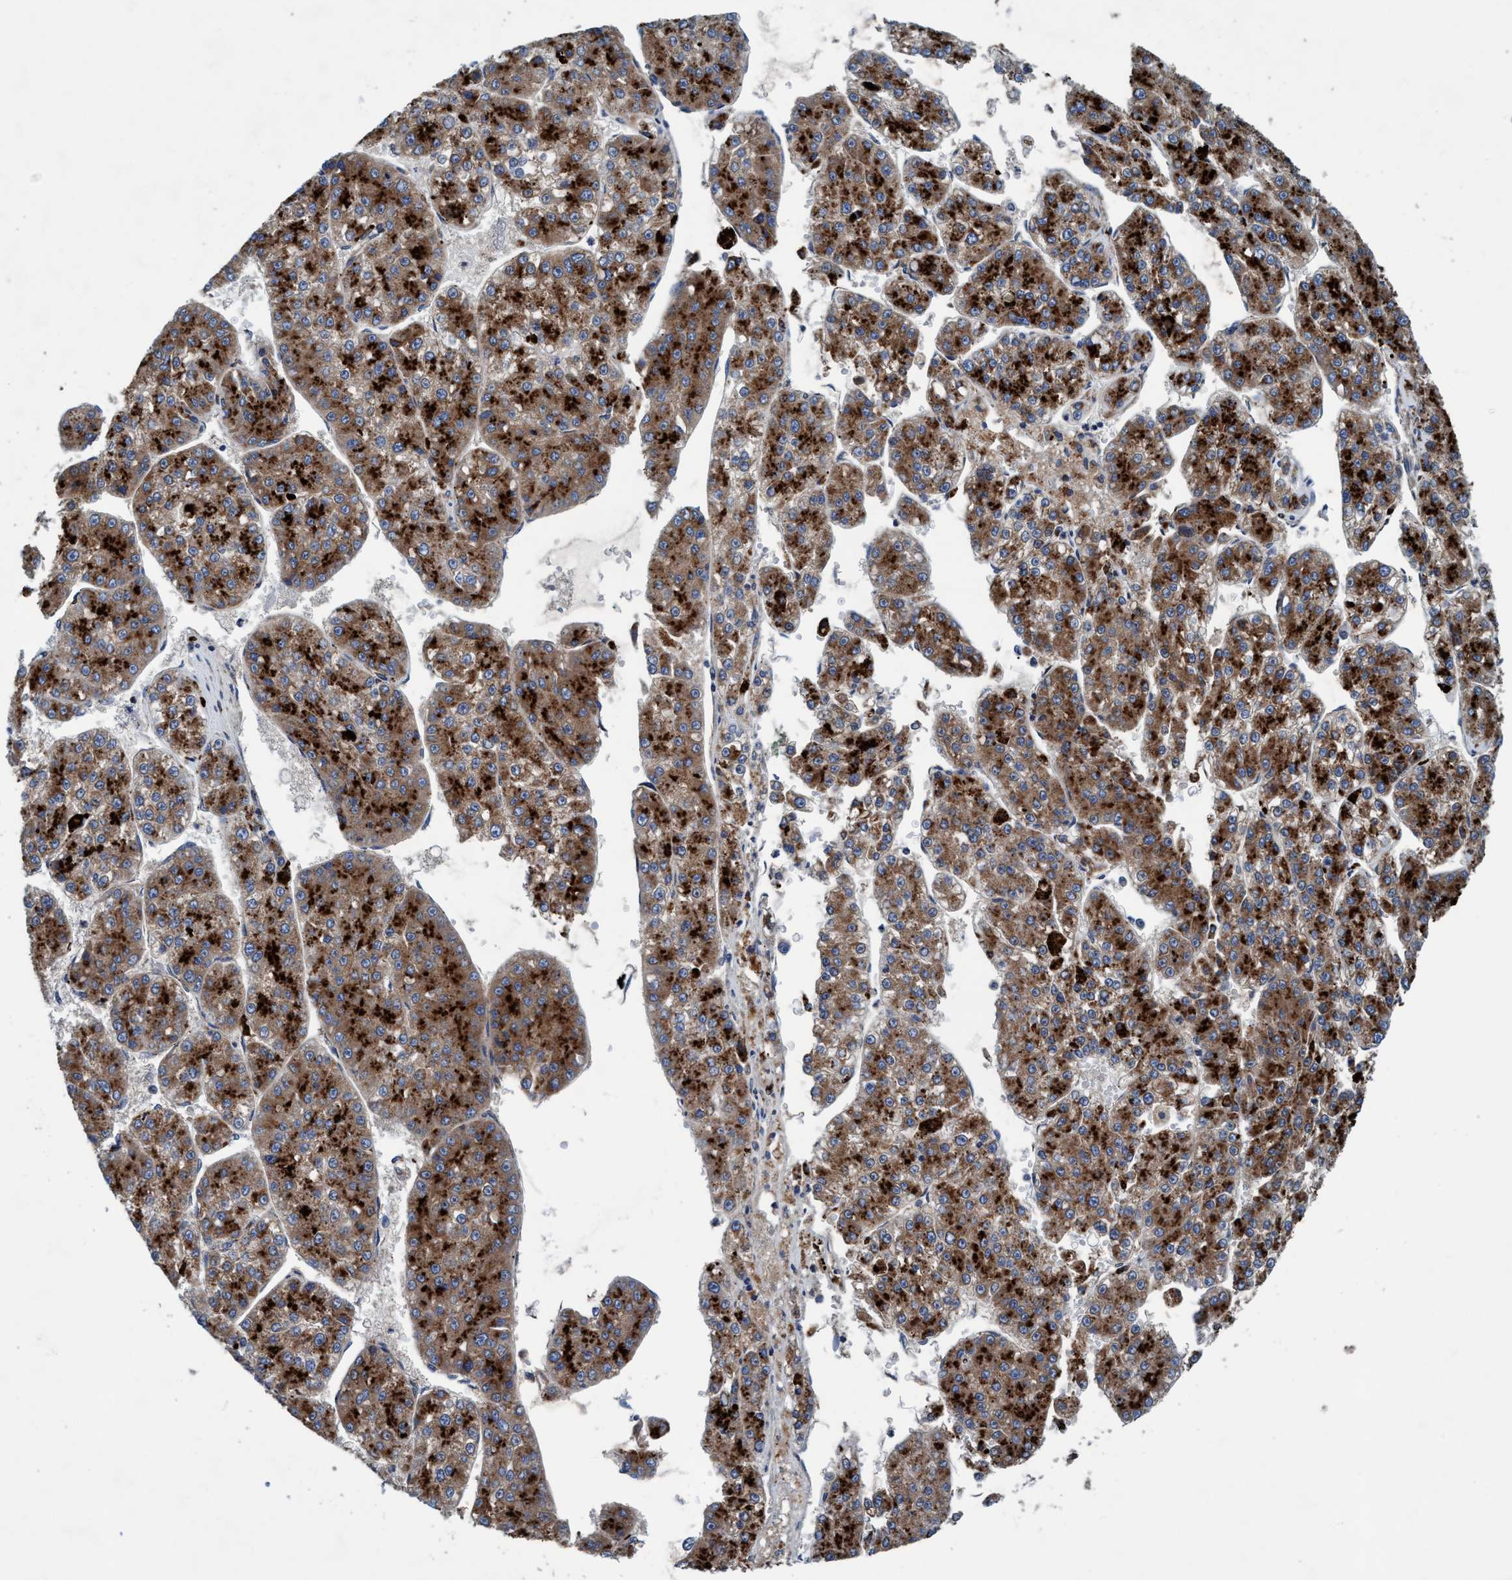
{"staining": {"intensity": "strong", "quantity": ">75%", "location": "cytoplasmic/membranous"}, "tissue": "liver cancer", "cell_type": "Tumor cells", "image_type": "cancer", "snomed": [{"axis": "morphology", "description": "Carcinoma, Hepatocellular, NOS"}, {"axis": "topography", "description": "Liver"}], "caption": "High-power microscopy captured an immunohistochemistry (IHC) image of liver cancer, revealing strong cytoplasmic/membranous positivity in approximately >75% of tumor cells.", "gene": "ENDOG", "patient": {"sex": "female", "age": 73}}